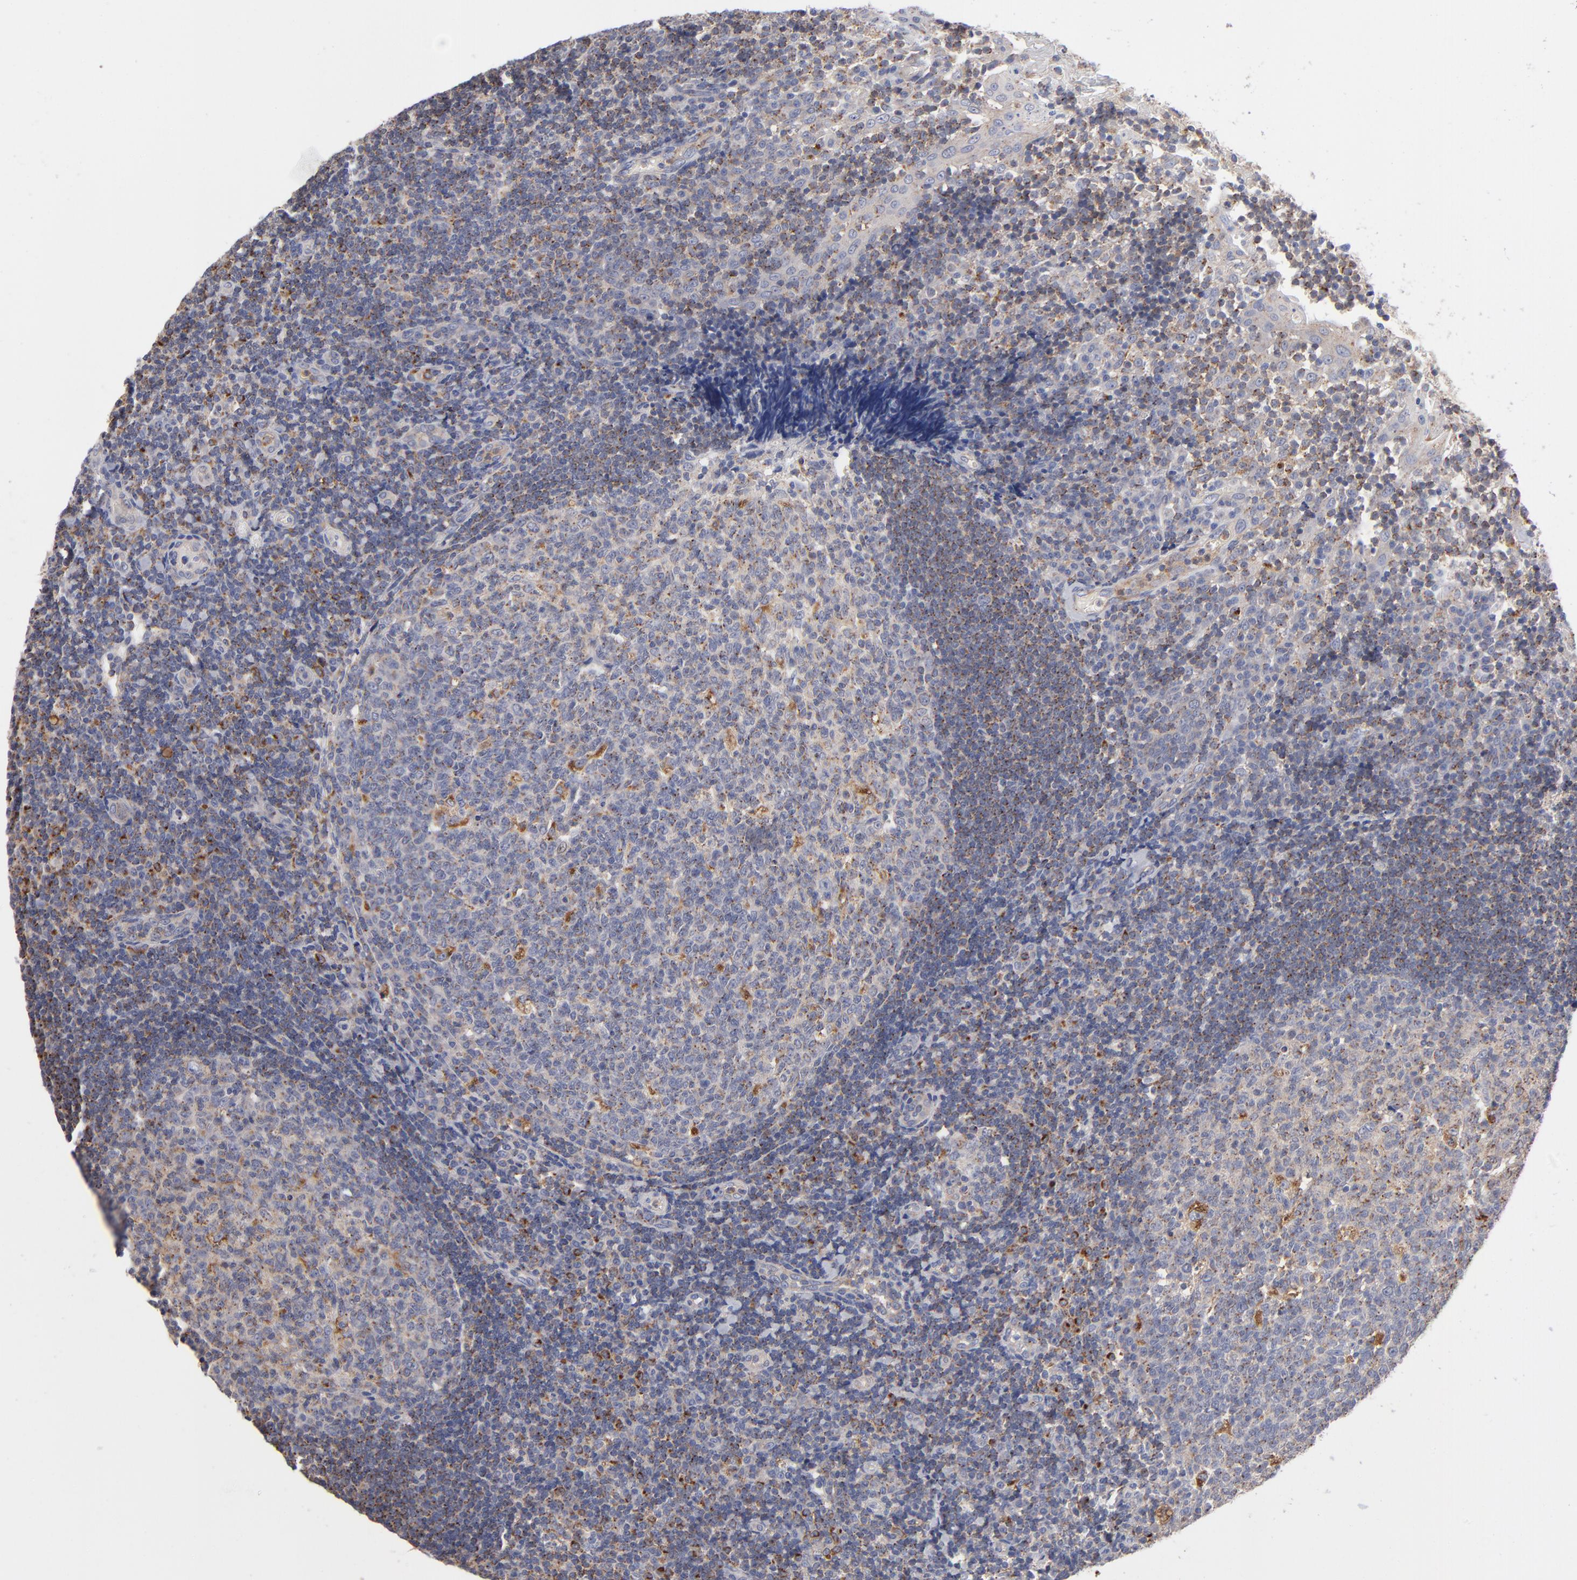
{"staining": {"intensity": "moderate", "quantity": "<25%", "location": "cytoplasmic/membranous"}, "tissue": "tonsil", "cell_type": "Germinal center cells", "image_type": "normal", "snomed": [{"axis": "morphology", "description": "Normal tissue, NOS"}, {"axis": "topography", "description": "Tonsil"}], "caption": "Immunohistochemistry (IHC) of unremarkable tonsil shows low levels of moderate cytoplasmic/membranous expression in about <25% of germinal center cells.", "gene": "RRAGA", "patient": {"sex": "female", "age": 40}}